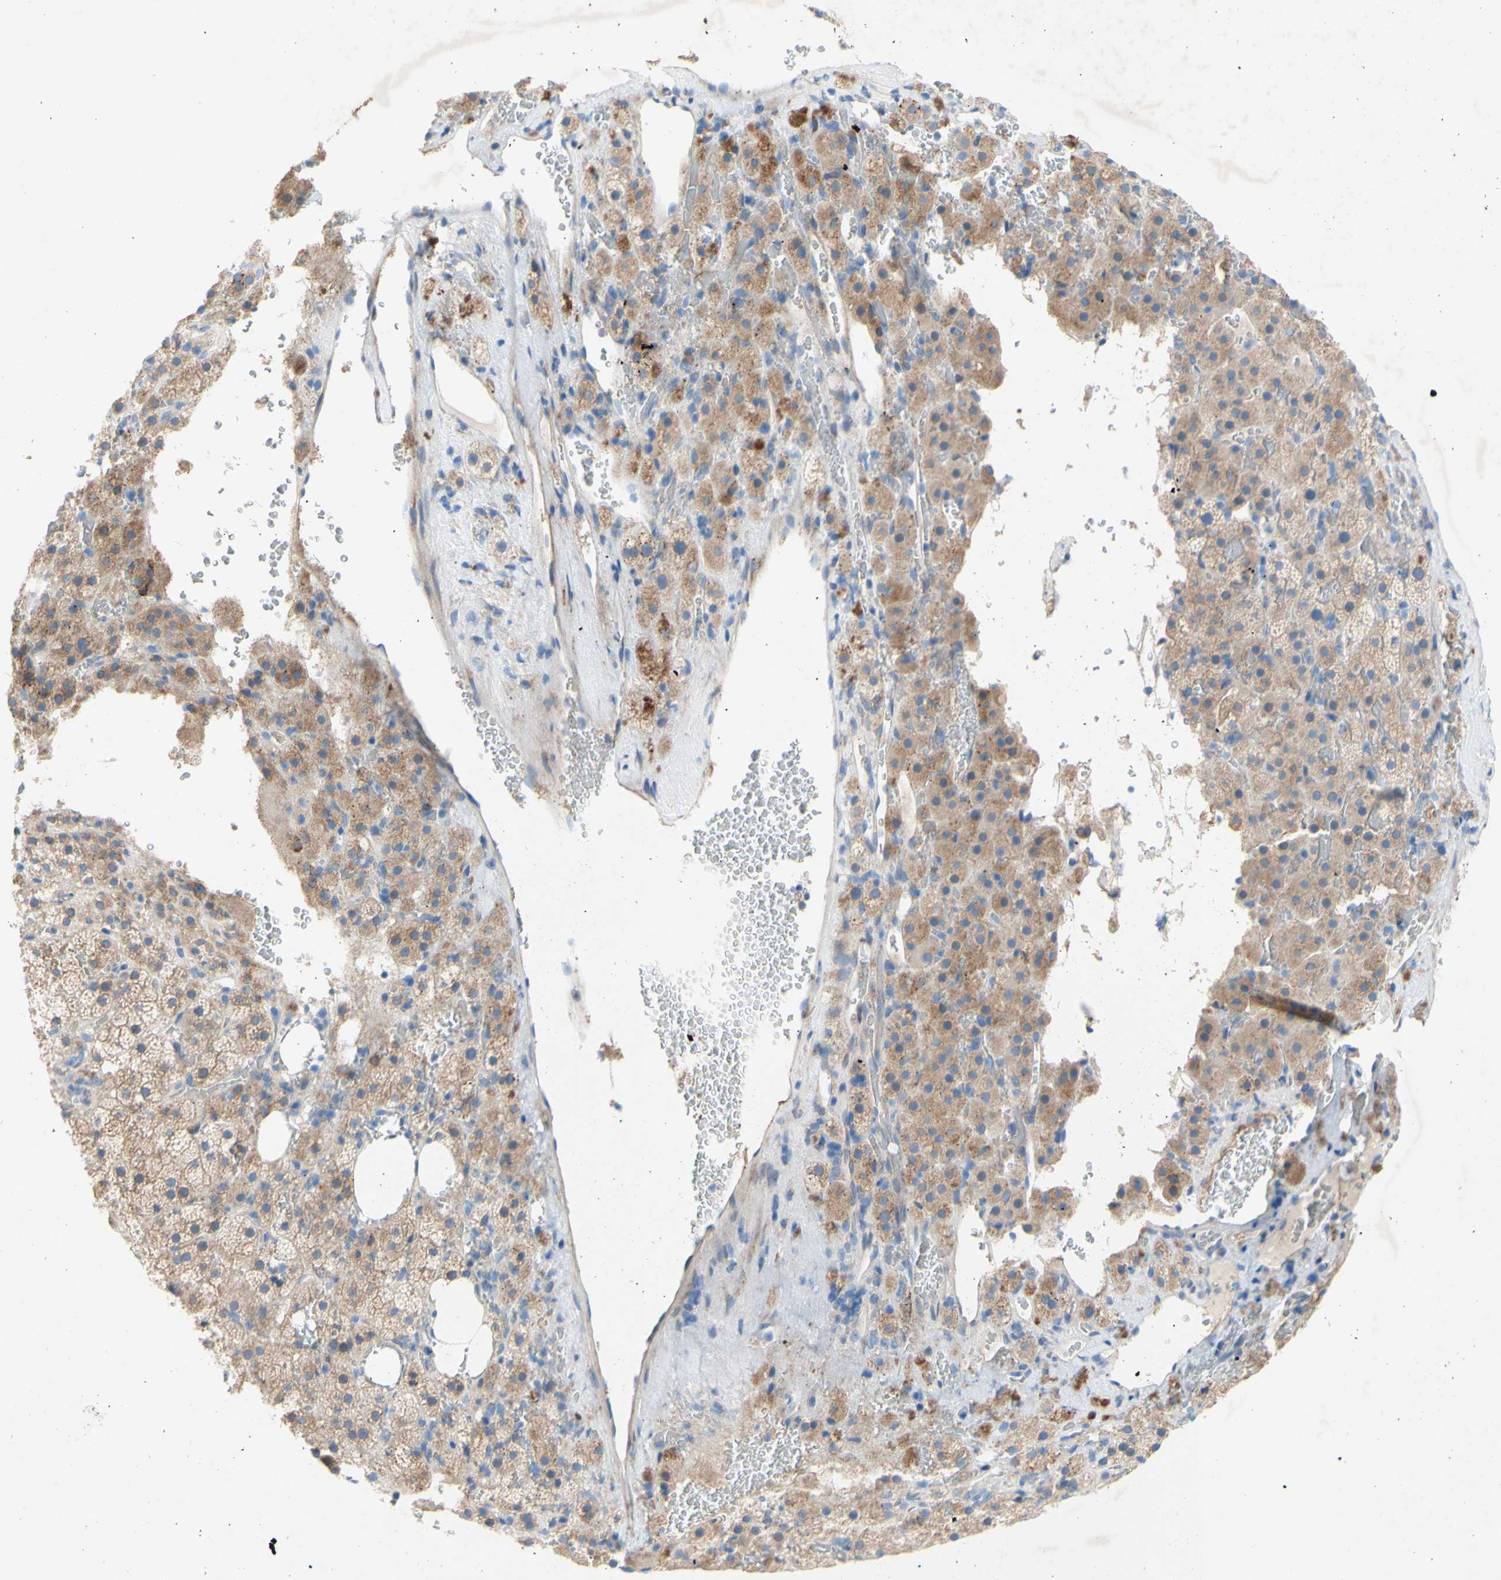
{"staining": {"intensity": "moderate", "quantity": "25%-75%", "location": "cytoplasmic/membranous"}, "tissue": "adrenal gland", "cell_type": "Glandular cells", "image_type": "normal", "snomed": [{"axis": "morphology", "description": "Normal tissue, NOS"}, {"axis": "topography", "description": "Adrenal gland"}], "caption": "Immunohistochemistry of benign adrenal gland demonstrates medium levels of moderate cytoplasmic/membranous expression in about 25%-75% of glandular cells. (Brightfield microscopy of DAB IHC at high magnification).", "gene": "TMIGD2", "patient": {"sex": "female", "age": 59}}